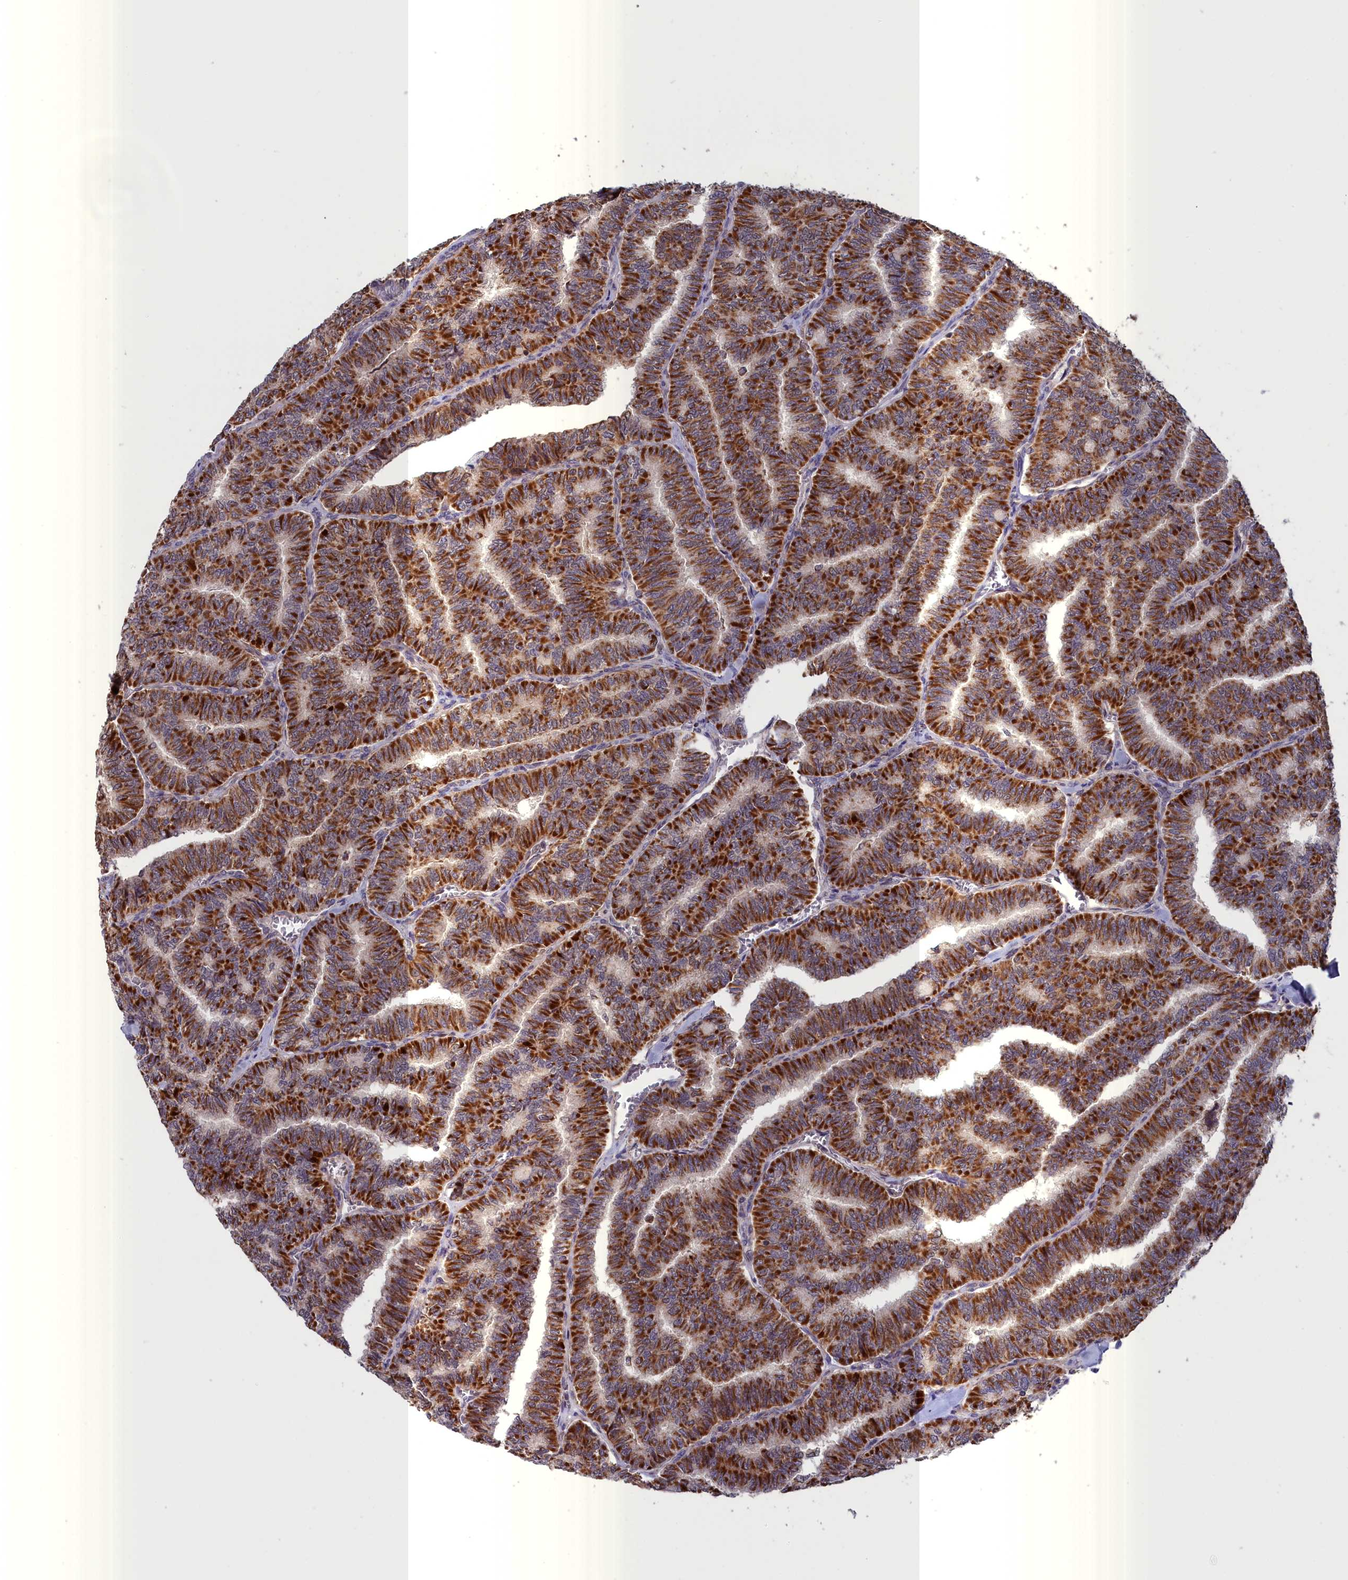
{"staining": {"intensity": "strong", "quantity": ">75%", "location": "cytoplasmic/membranous"}, "tissue": "thyroid cancer", "cell_type": "Tumor cells", "image_type": "cancer", "snomed": [{"axis": "morphology", "description": "Papillary adenocarcinoma, NOS"}, {"axis": "topography", "description": "Thyroid gland"}], "caption": "Approximately >75% of tumor cells in thyroid cancer (papillary adenocarcinoma) demonstrate strong cytoplasmic/membranous protein positivity as visualized by brown immunohistochemical staining.", "gene": "TIMM44", "patient": {"sex": "female", "age": 35}}